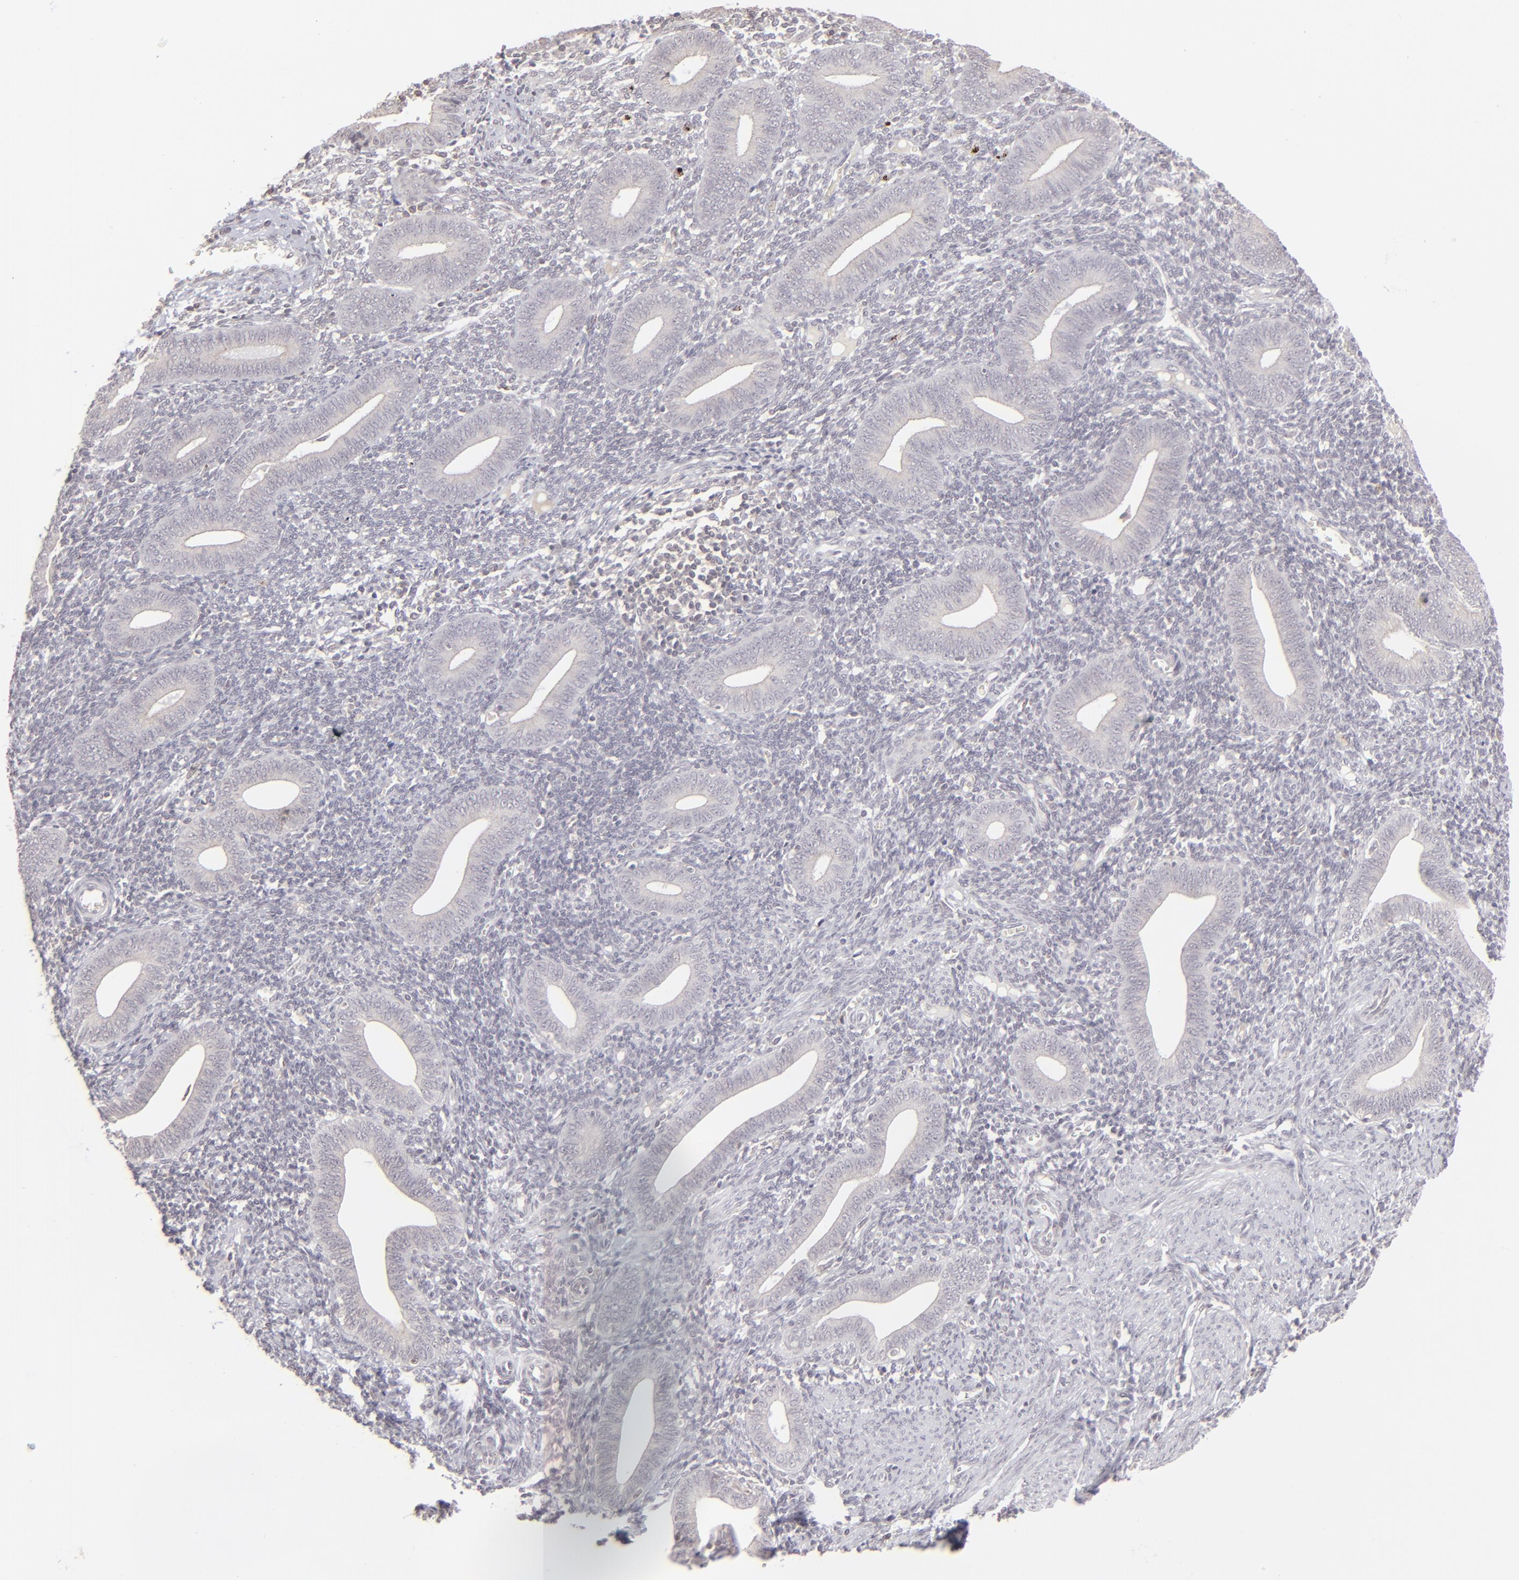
{"staining": {"intensity": "negative", "quantity": "none", "location": "none"}, "tissue": "endometrium", "cell_type": "Cells in endometrial stroma", "image_type": "normal", "snomed": [{"axis": "morphology", "description": "Normal tissue, NOS"}, {"axis": "topography", "description": "Uterus"}, {"axis": "topography", "description": "Endometrium"}], "caption": "High power microscopy image of an immunohistochemistry micrograph of normal endometrium, revealing no significant expression in cells in endometrial stroma.", "gene": "CLDN2", "patient": {"sex": "female", "age": 33}}